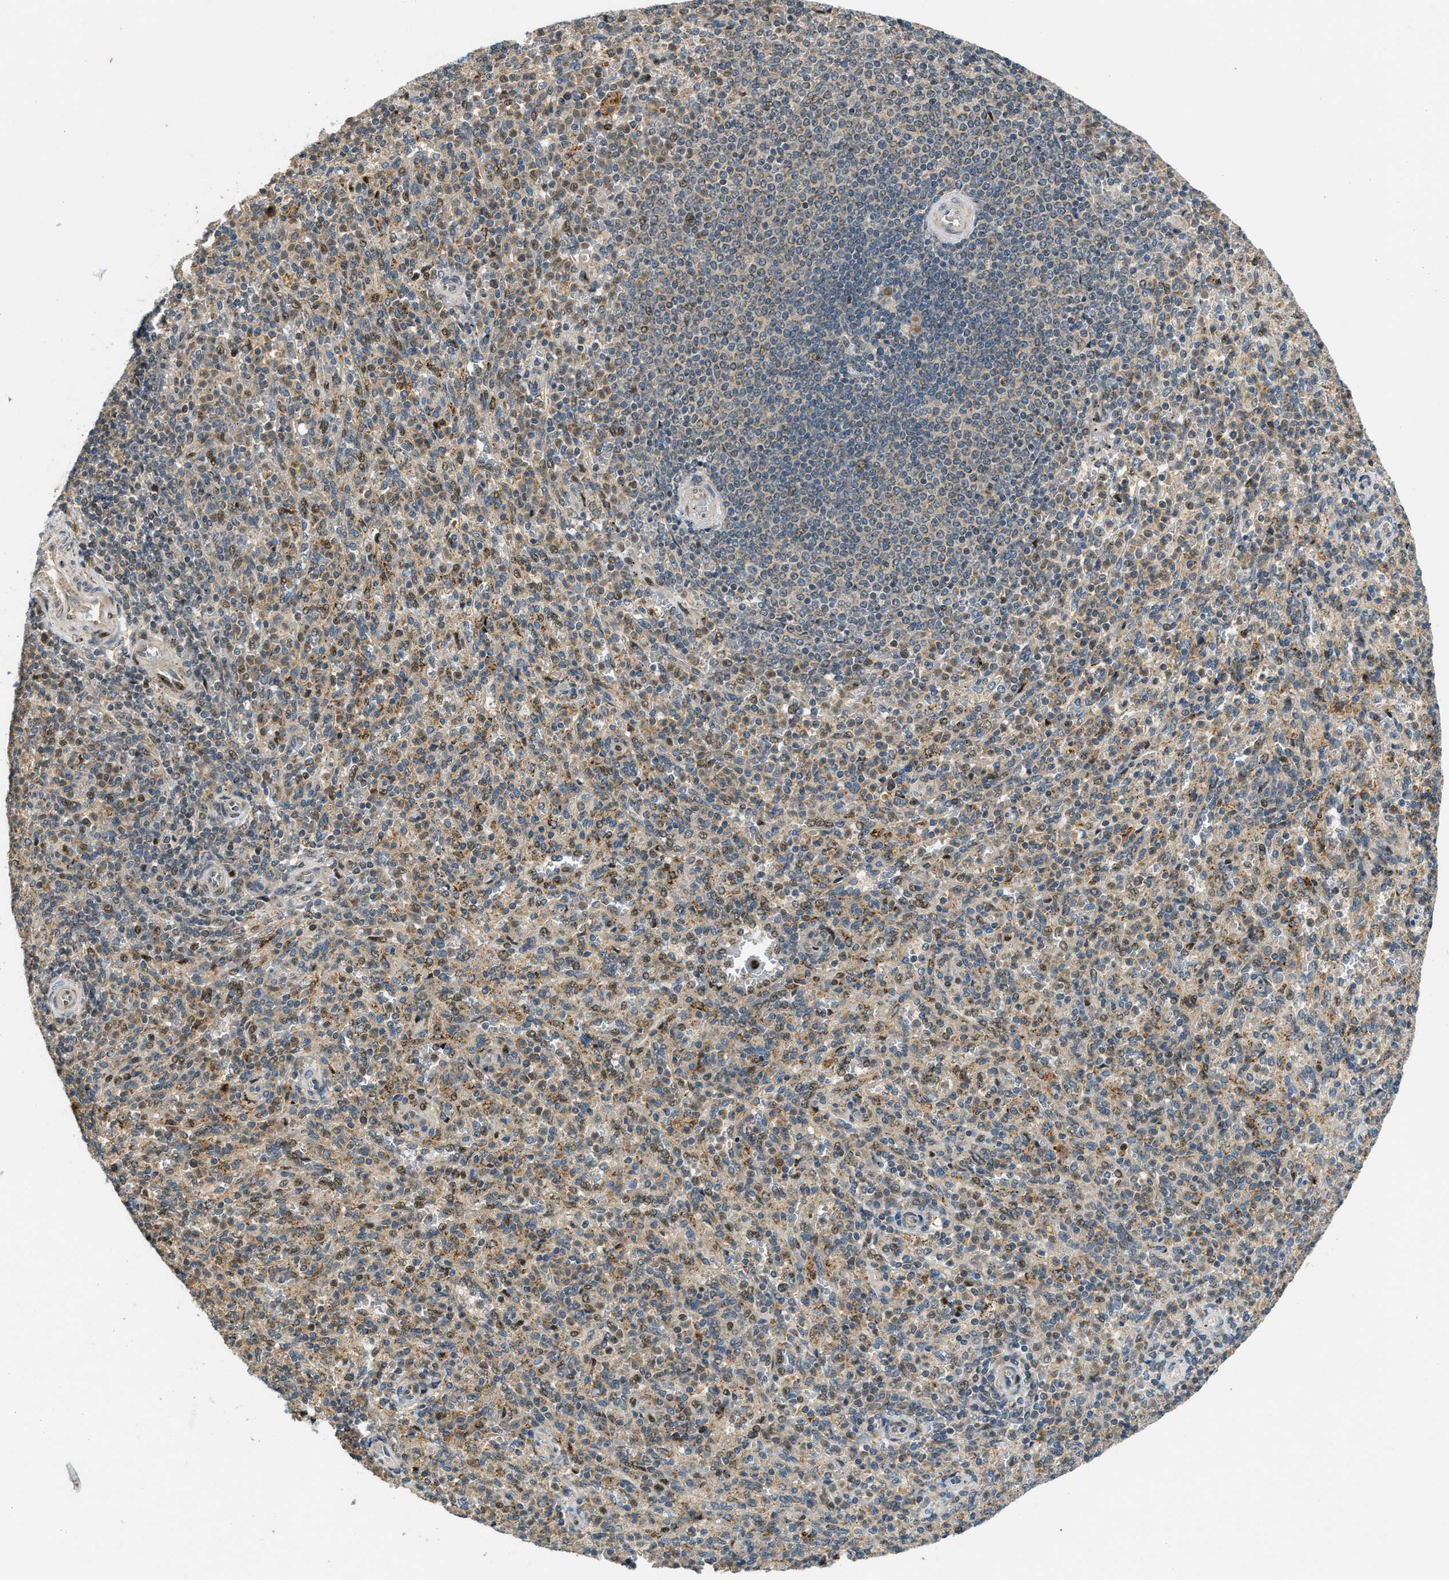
{"staining": {"intensity": "moderate", "quantity": "25%-75%", "location": "cytoplasmic/membranous,nuclear"}, "tissue": "spleen", "cell_type": "Cells in red pulp", "image_type": "normal", "snomed": [{"axis": "morphology", "description": "Normal tissue, NOS"}, {"axis": "topography", "description": "Spleen"}], "caption": "About 25%-75% of cells in red pulp in unremarkable human spleen show moderate cytoplasmic/membranous,nuclear protein staining as visualized by brown immunohistochemical staining.", "gene": "TRAPPC14", "patient": {"sex": "male", "age": 36}}